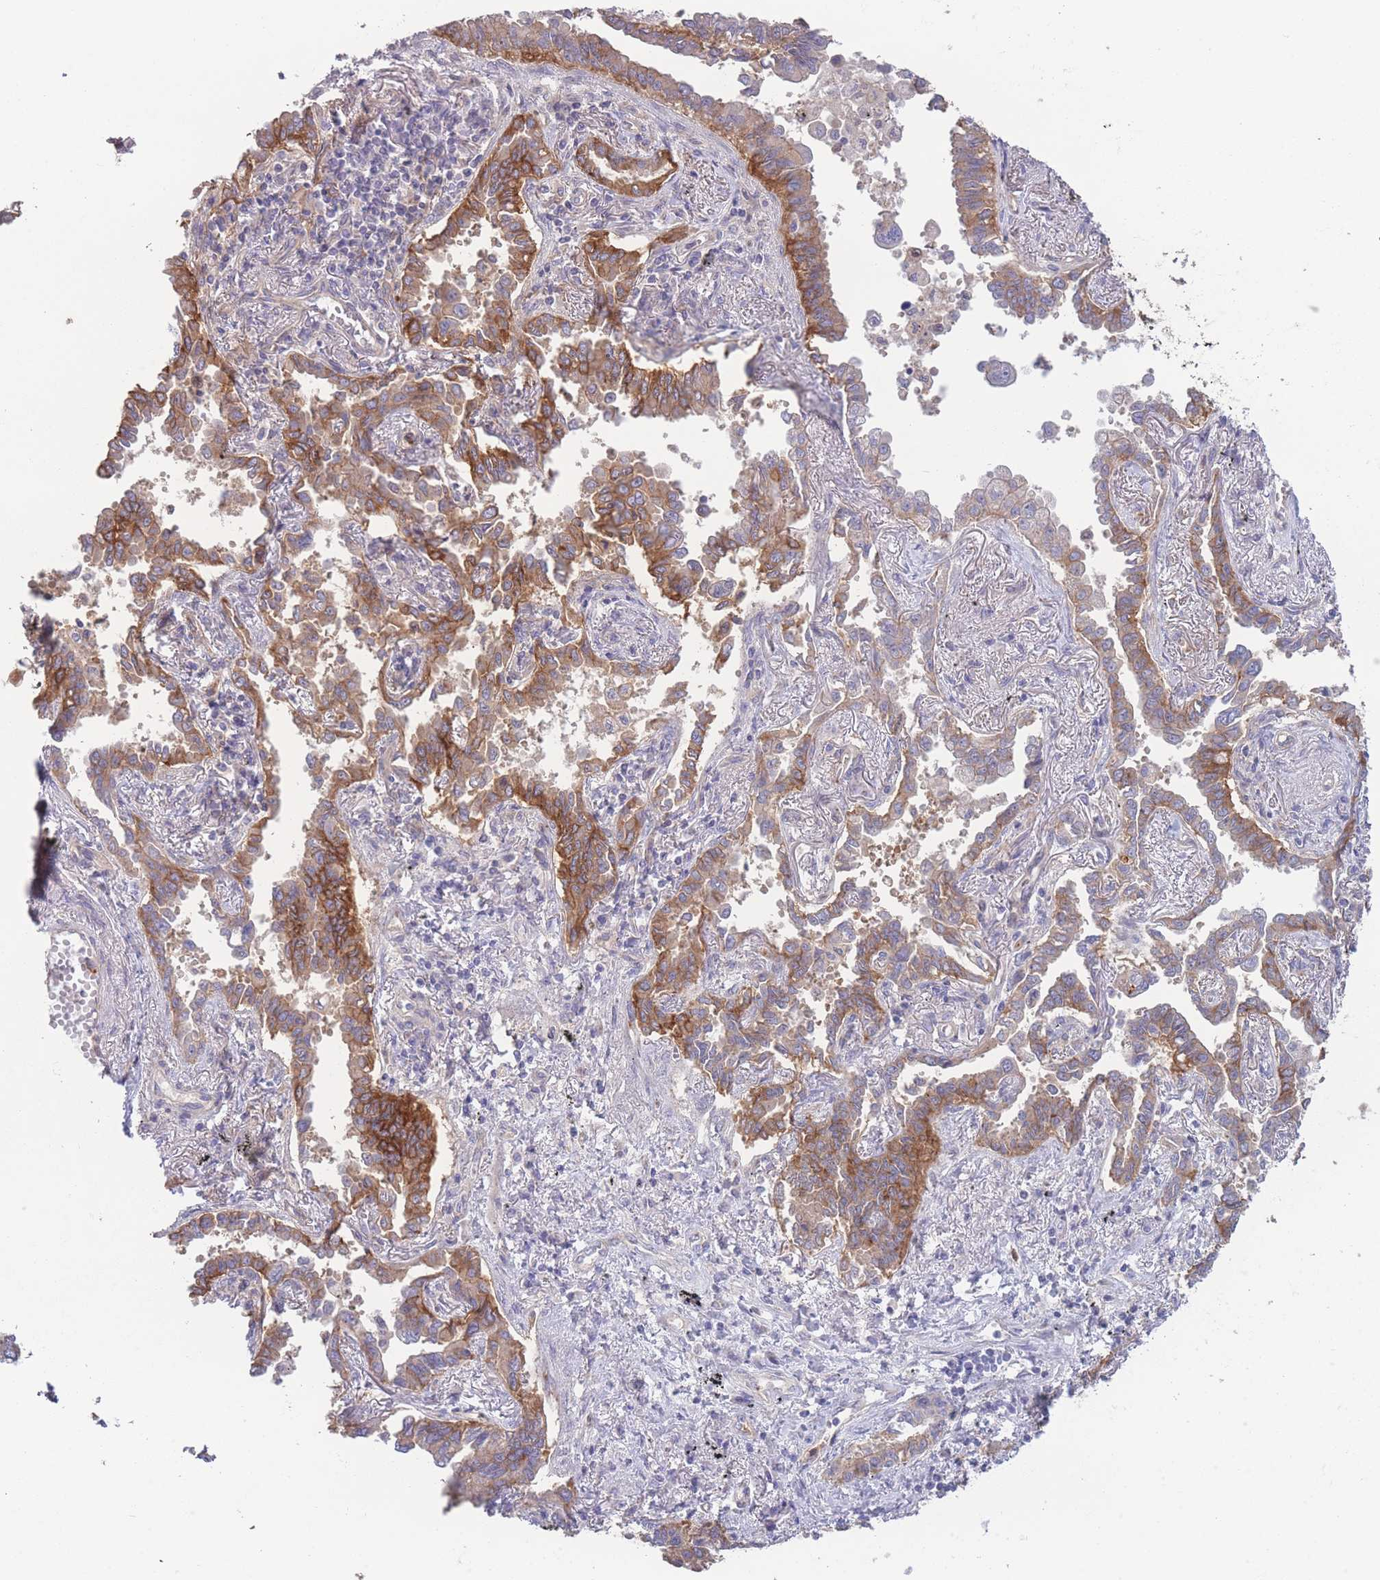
{"staining": {"intensity": "strong", "quantity": "25%-75%", "location": "cytoplasmic/membranous"}, "tissue": "lung cancer", "cell_type": "Tumor cells", "image_type": "cancer", "snomed": [{"axis": "morphology", "description": "Adenocarcinoma, NOS"}, {"axis": "topography", "description": "Lung"}], "caption": "Immunohistochemical staining of lung adenocarcinoma shows high levels of strong cytoplasmic/membranous staining in approximately 25%-75% of tumor cells. The staining was performed using DAB (3,3'-diaminobenzidine), with brown indicating positive protein expression. Nuclei are stained blue with hematoxylin.", "gene": "STEAP3", "patient": {"sex": "male", "age": 67}}